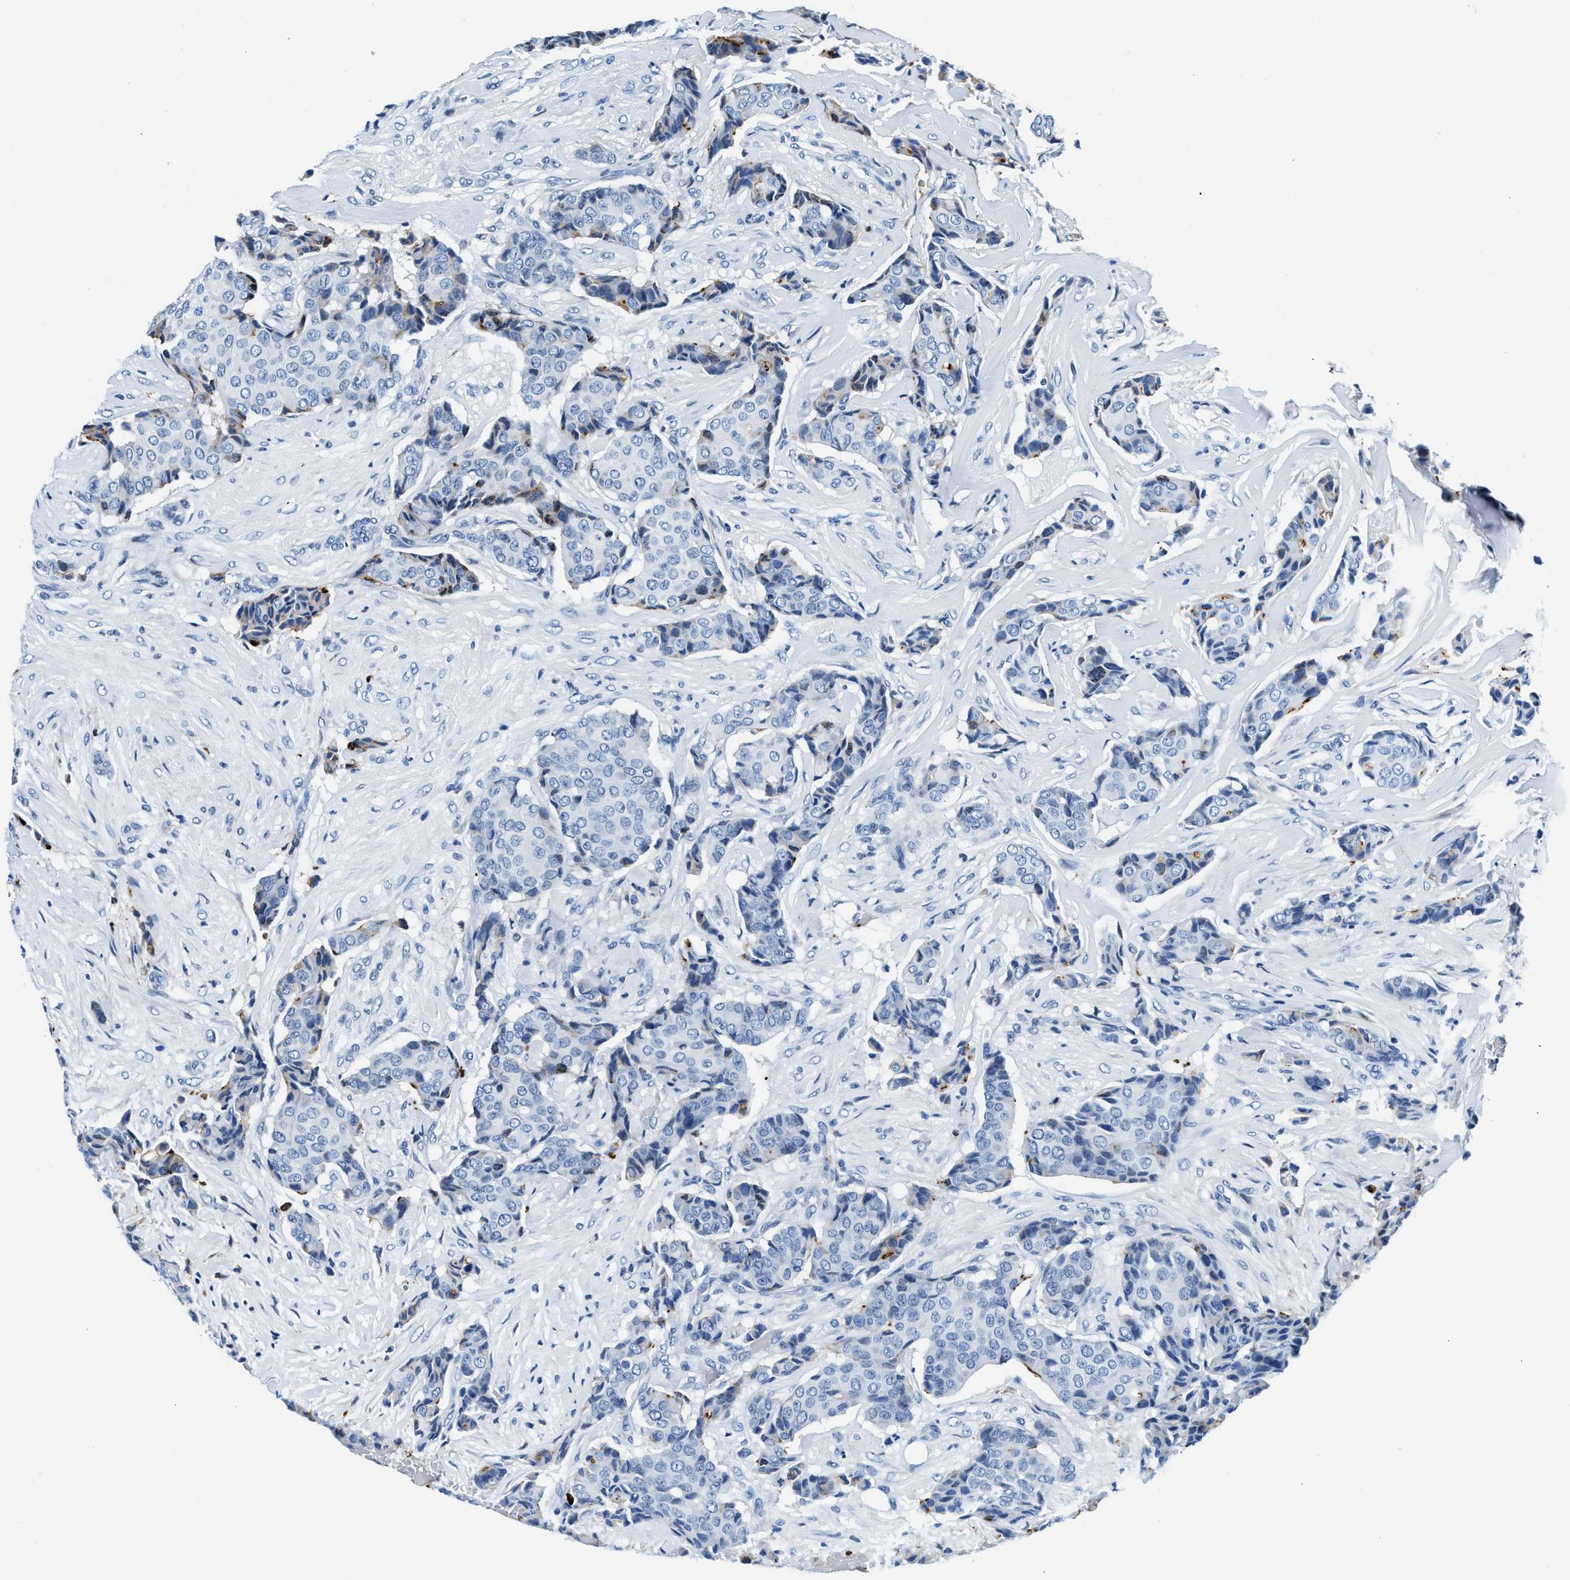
{"staining": {"intensity": "moderate", "quantity": "<25%", "location": "cytoplasmic/membranous"}, "tissue": "breast cancer", "cell_type": "Tumor cells", "image_type": "cancer", "snomed": [{"axis": "morphology", "description": "Duct carcinoma"}, {"axis": "topography", "description": "Breast"}], "caption": "Brown immunohistochemical staining in human breast invasive ductal carcinoma reveals moderate cytoplasmic/membranous staining in approximately <25% of tumor cells.", "gene": "SLFN11", "patient": {"sex": "female", "age": 75}}